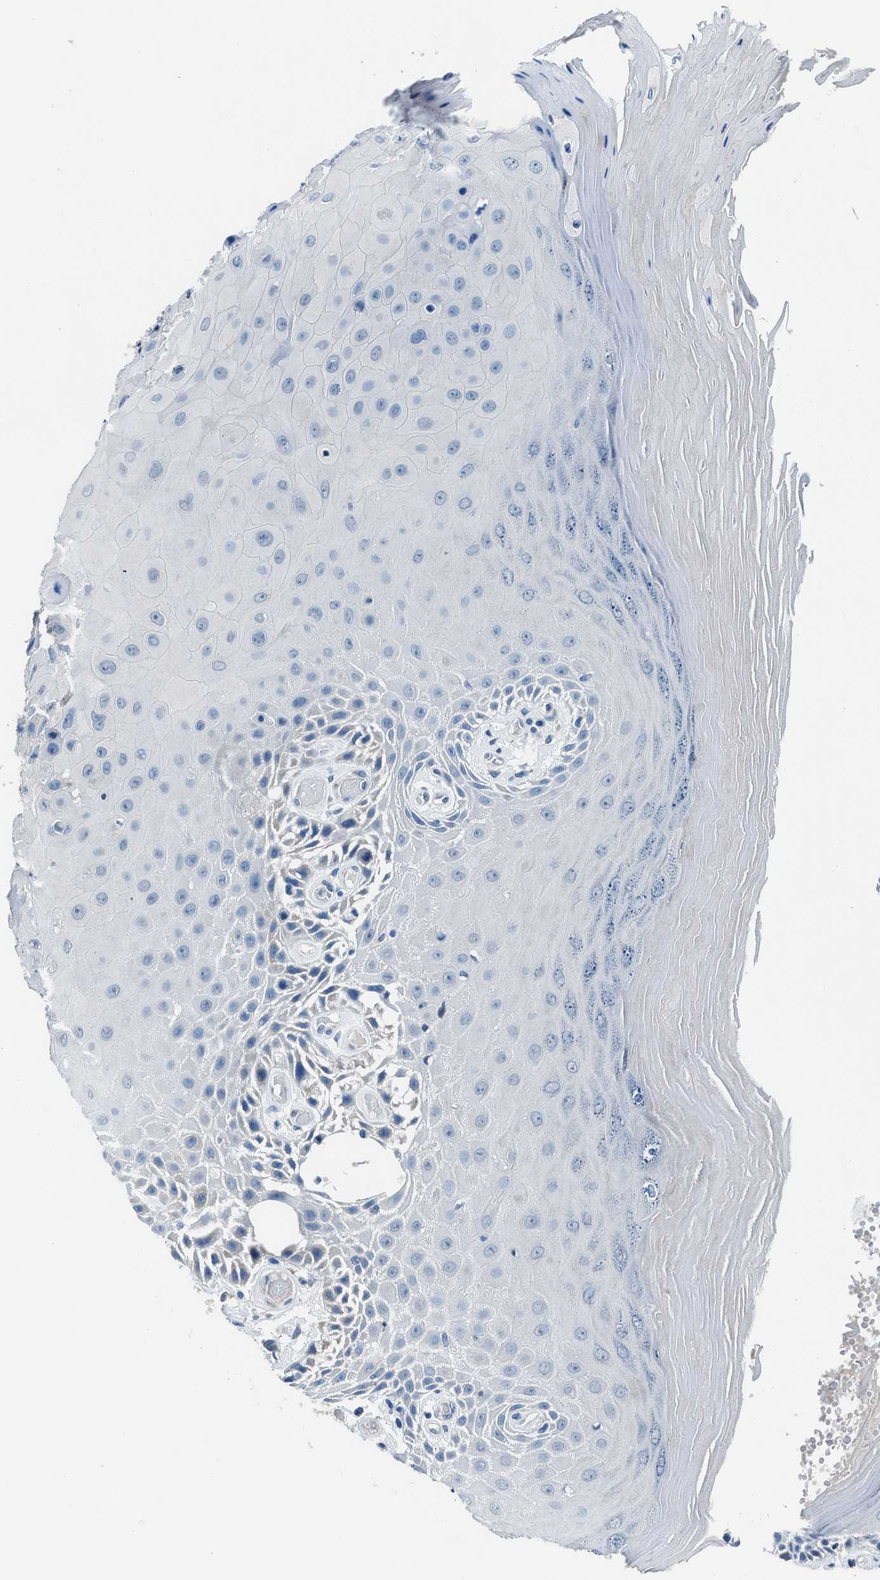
{"staining": {"intensity": "negative", "quantity": "none", "location": "none"}, "tissue": "skin", "cell_type": "Epidermal cells", "image_type": "normal", "snomed": [{"axis": "morphology", "description": "Normal tissue, NOS"}, {"axis": "topography", "description": "Vulva"}], "caption": "Benign skin was stained to show a protein in brown. There is no significant staining in epidermal cells.", "gene": "GJA3", "patient": {"sex": "female", "age": 73}}